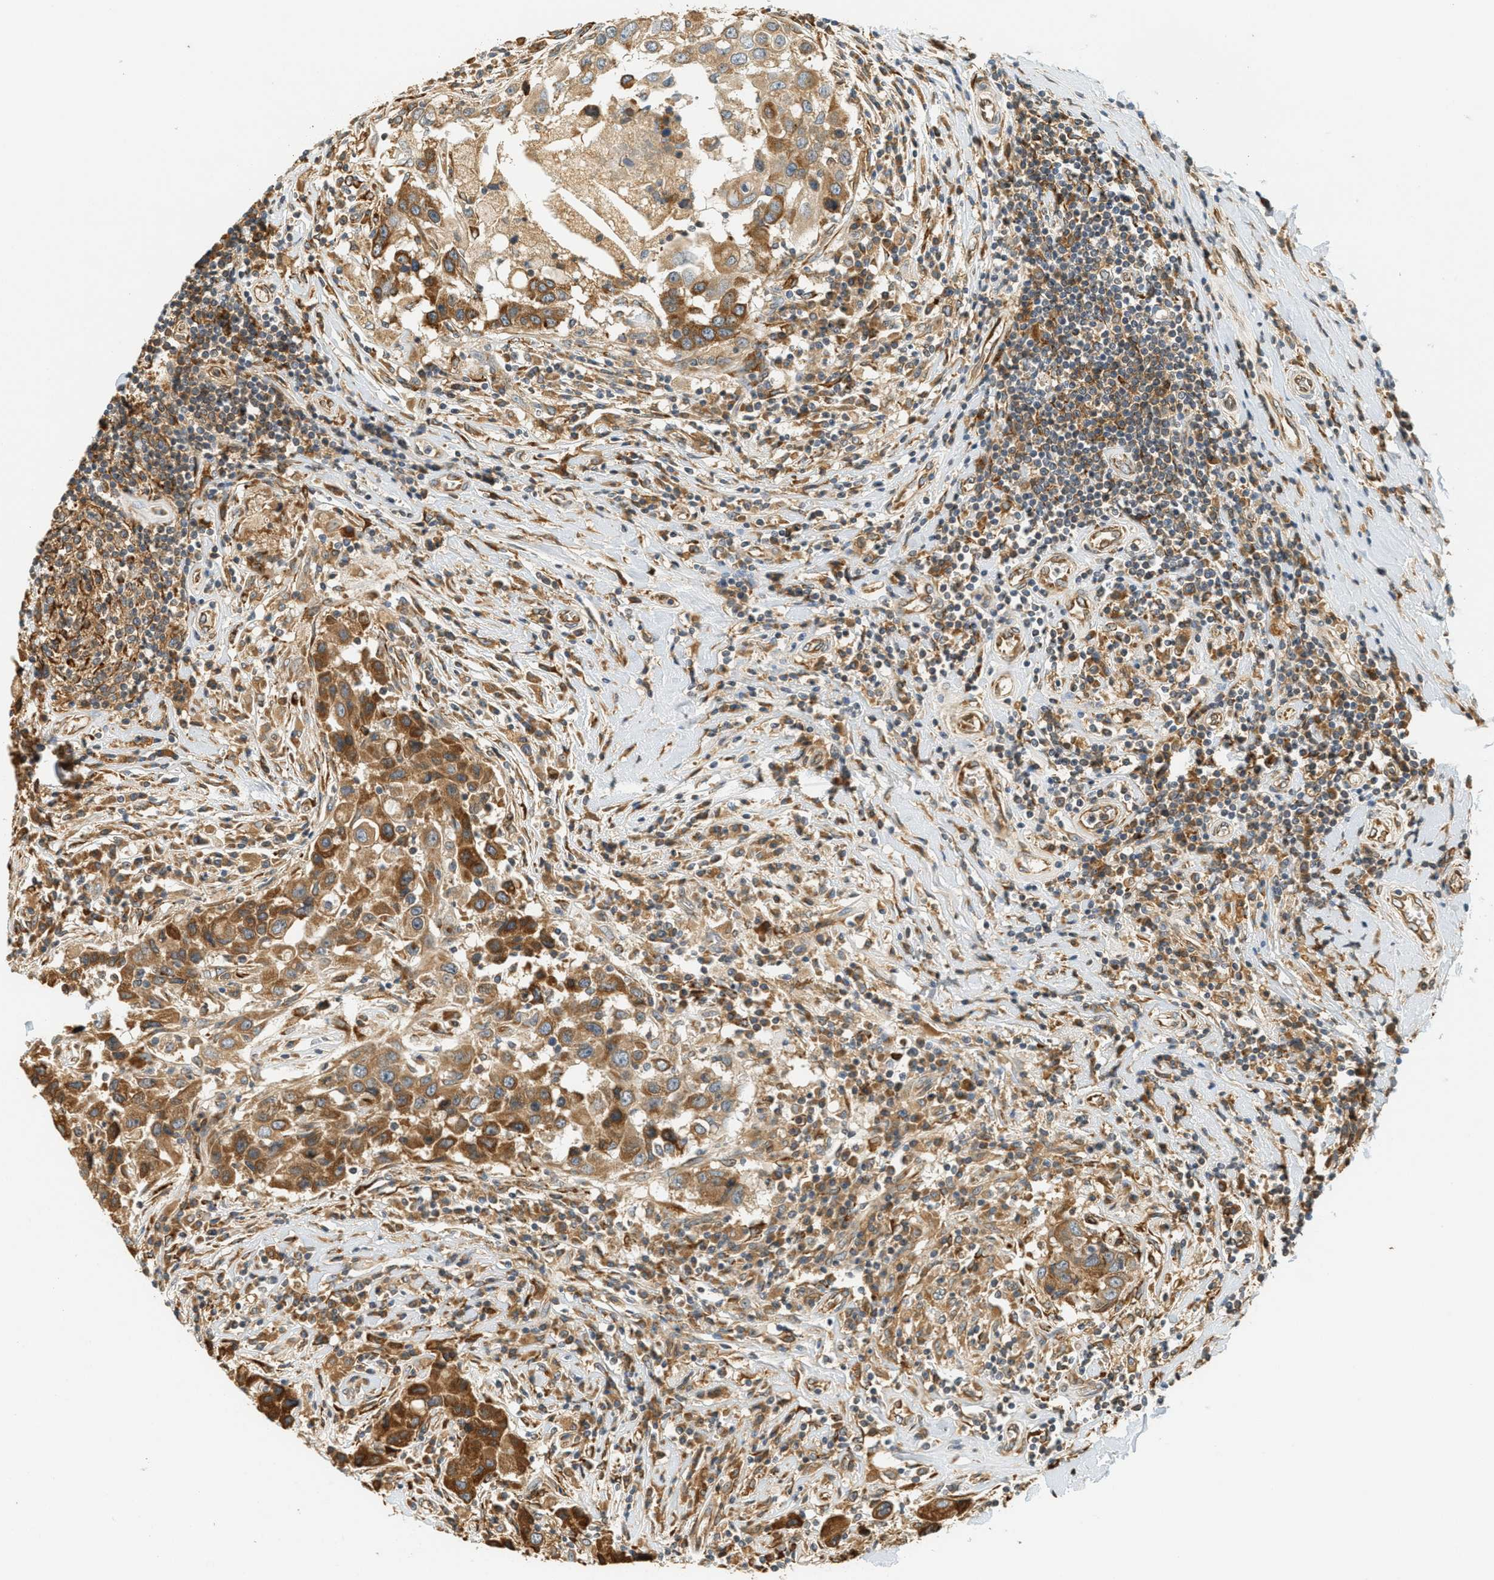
{"staining": {"intensity": "moderate", "quantity": ">75%", "location": "cytoplasmic/membranous"}, "tissue": "breast cancer", "cell_type": "Tumor cells", "image_type": "cancer", "snomed": [{"axis": "morphology", "description": "Duct carcinoma"}, {"axis": "topography", "description": "Breast"}], "caption": "Human breast infiltrating ductal carcinoma stained for a protein (brown) displays moderate cytoplasmic/membranous positive positivity in about >75% of tumor cells.", "gene": "PDK1", "patient": {"sex": "female", "age": 27}}